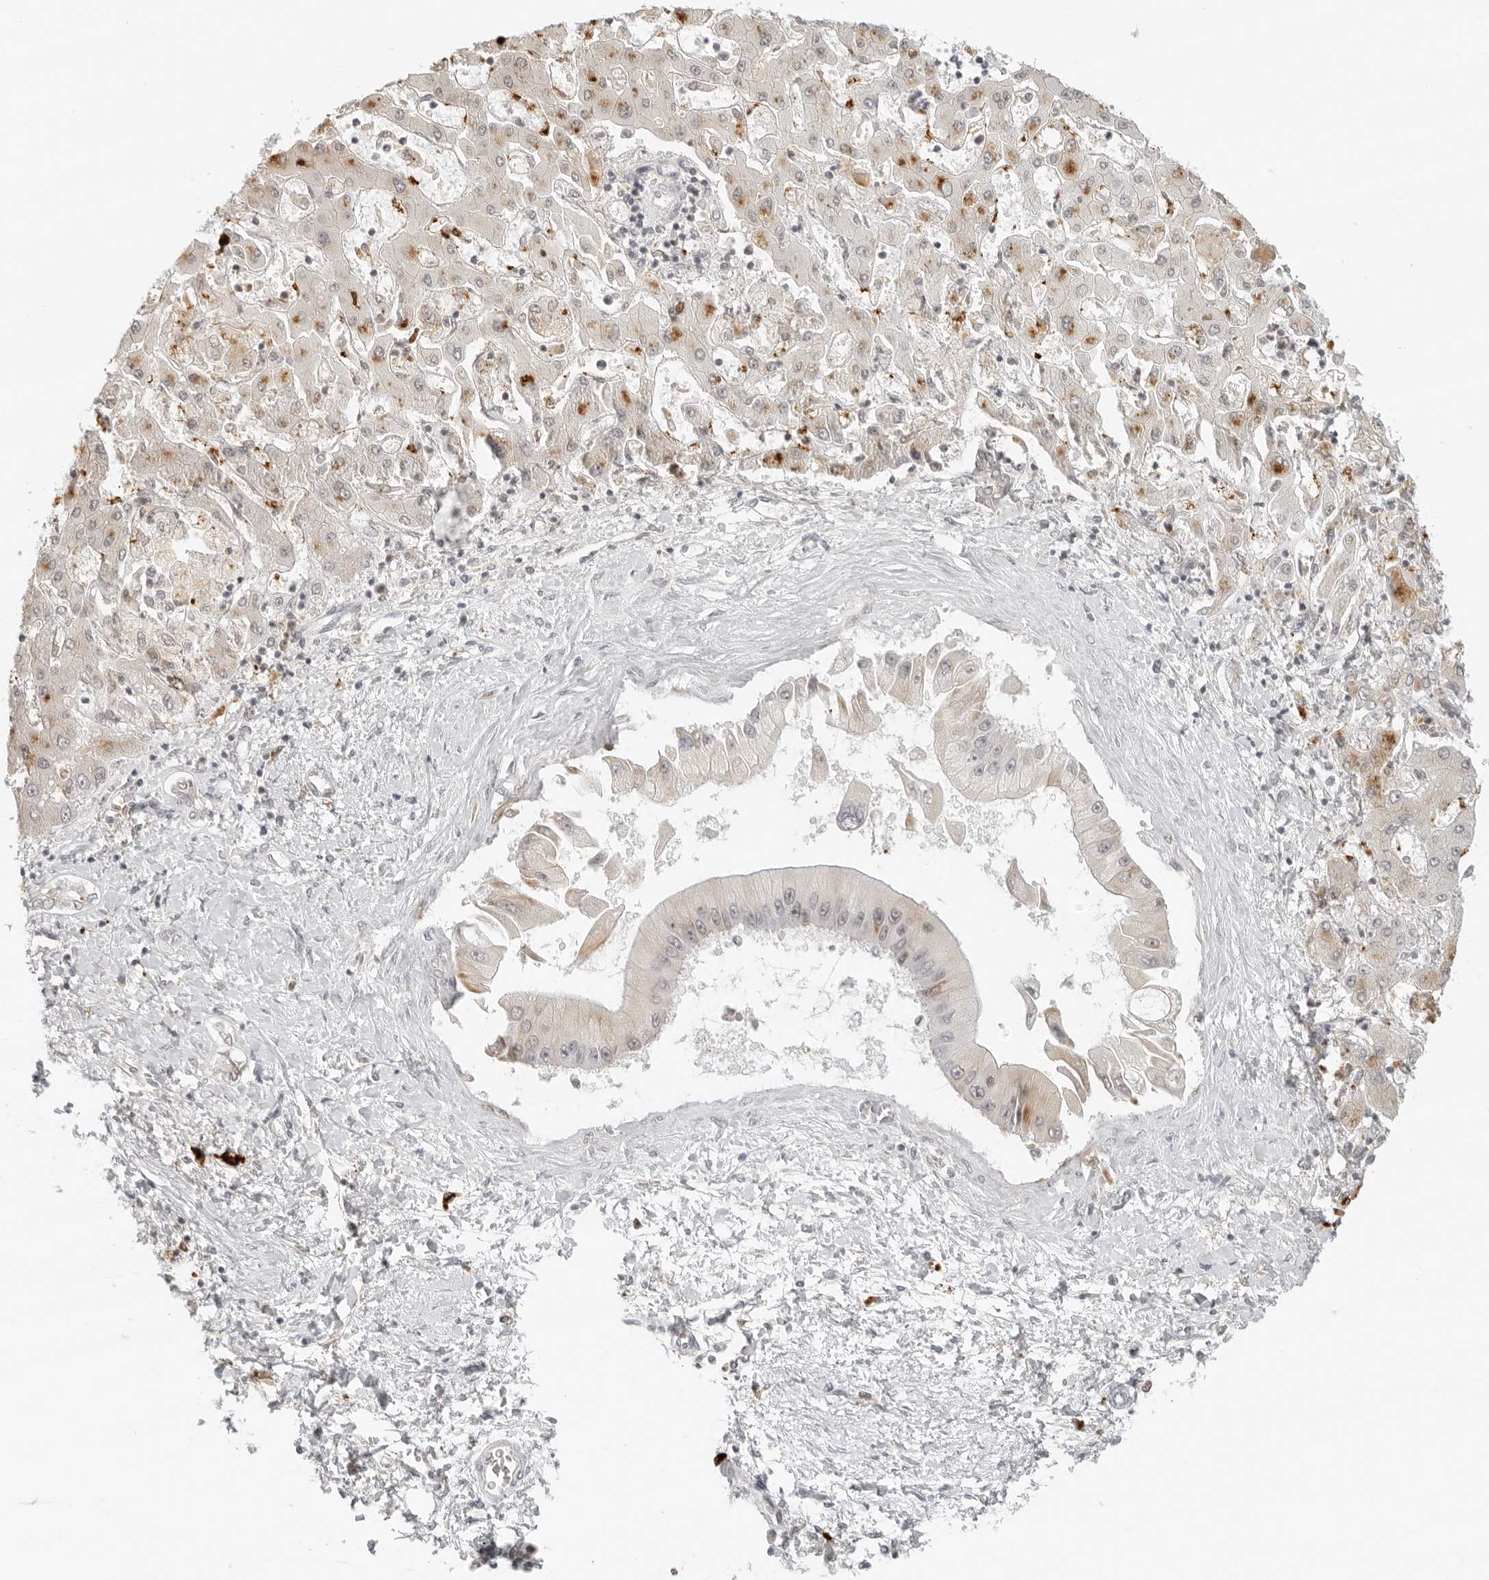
{"staining": {"intensity": "negative", "quantity": "none", "location": "none"}, "tissue": "liver cancer", "cell_type": "Tumor cells", "image_type": "cancer", "snomed": [{"axis": "morphology", "description": "Cholangiocarcinoma"}, {"axis": "topography", "description": "Liver"}], "caption": "Immunohistochemistry photomicrograph of human liver cancer stained for a protein (brown), which reveals no staining in tumor cells.", "gene": "ZNF678", "patient": {"sex": "male", "age": 50}}